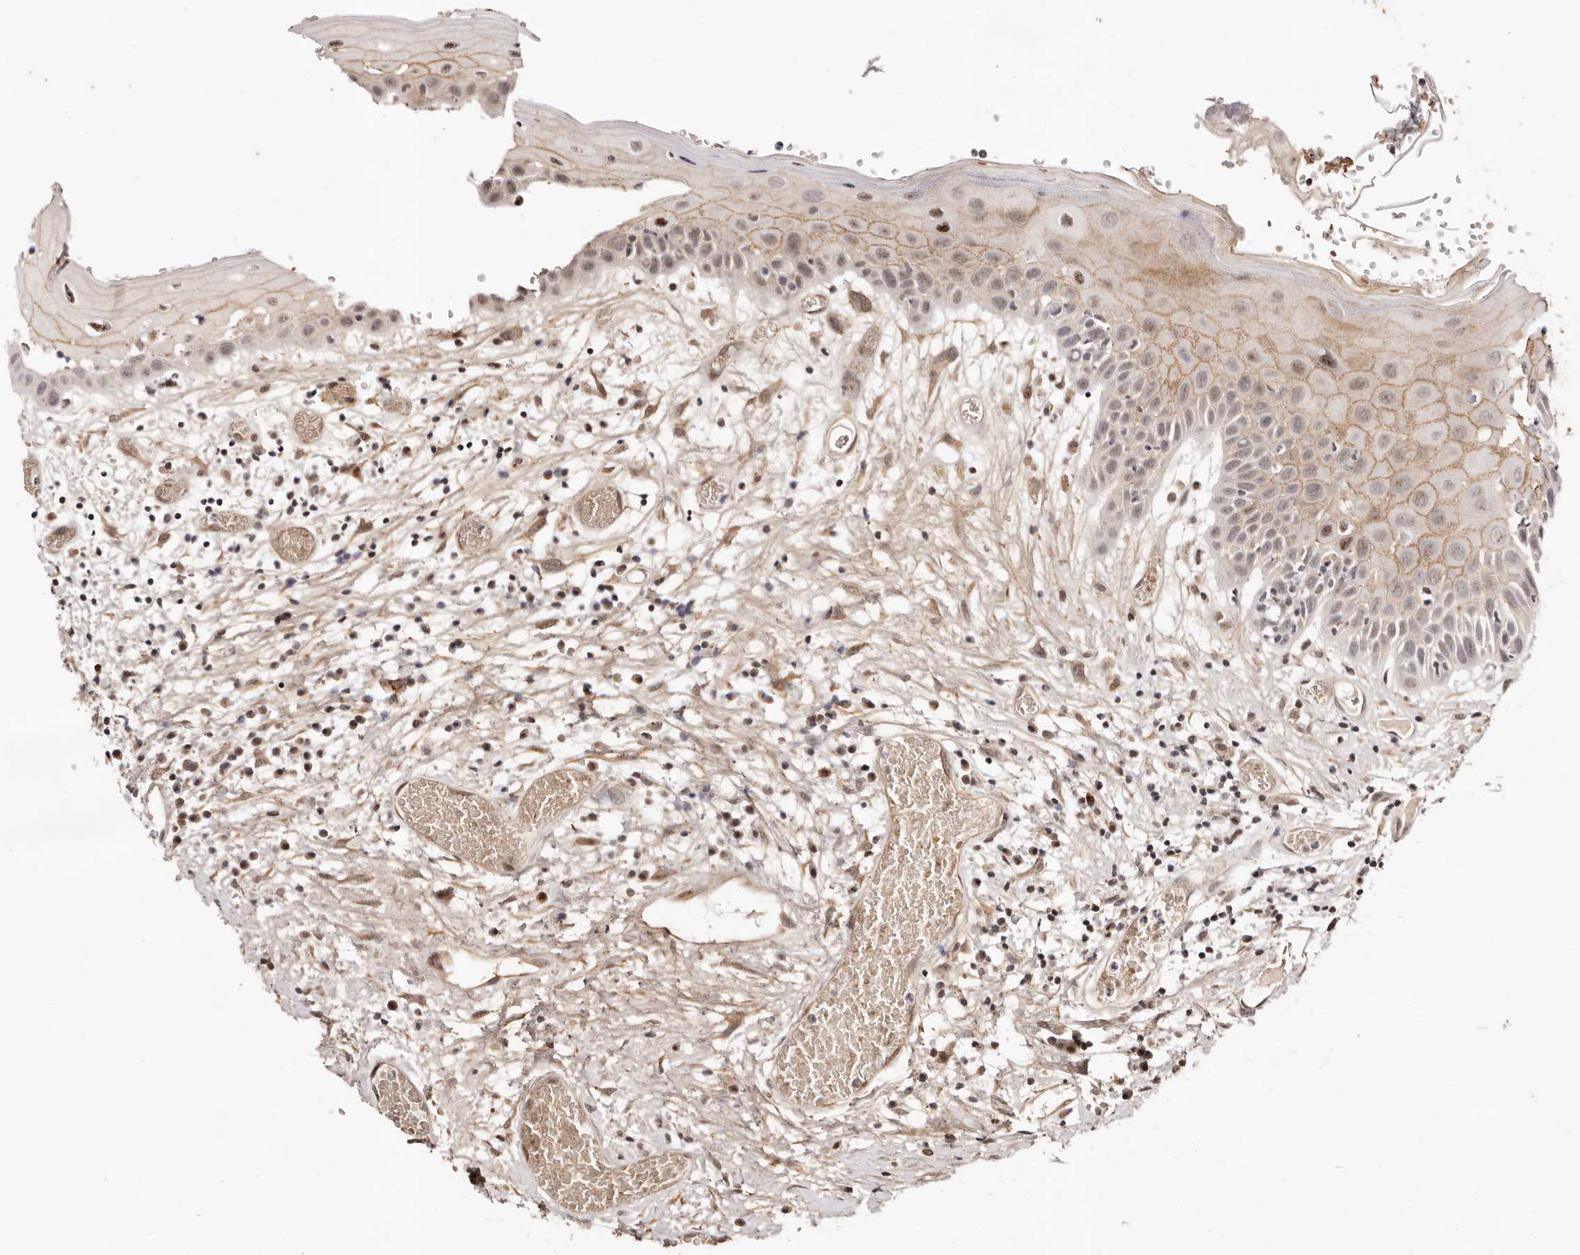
{"staining": {"intensity": "strong", "quantity": "<25%", "location": "cytoplasmic/membranous,nuclear"}, "tissue": "oral mucosa", "cell_type": "Squamous epithelial cells", "image_type": "normal", "snomed": [{"axis": "morphology", "description": "Normal tissue, NOS"}, {"axis": "topography", "description": "Oral tissue"}], "caption": "A high-resolution histopathology image shows immunohistochemistry staining of benign oral mucosa, which exhibits strong cytoplasmic/membranous,nuclear staining in approximately <25% of squamous epithelial cells.", "gene": "WRN", "patient": {"sex": "female", "age": 76}}